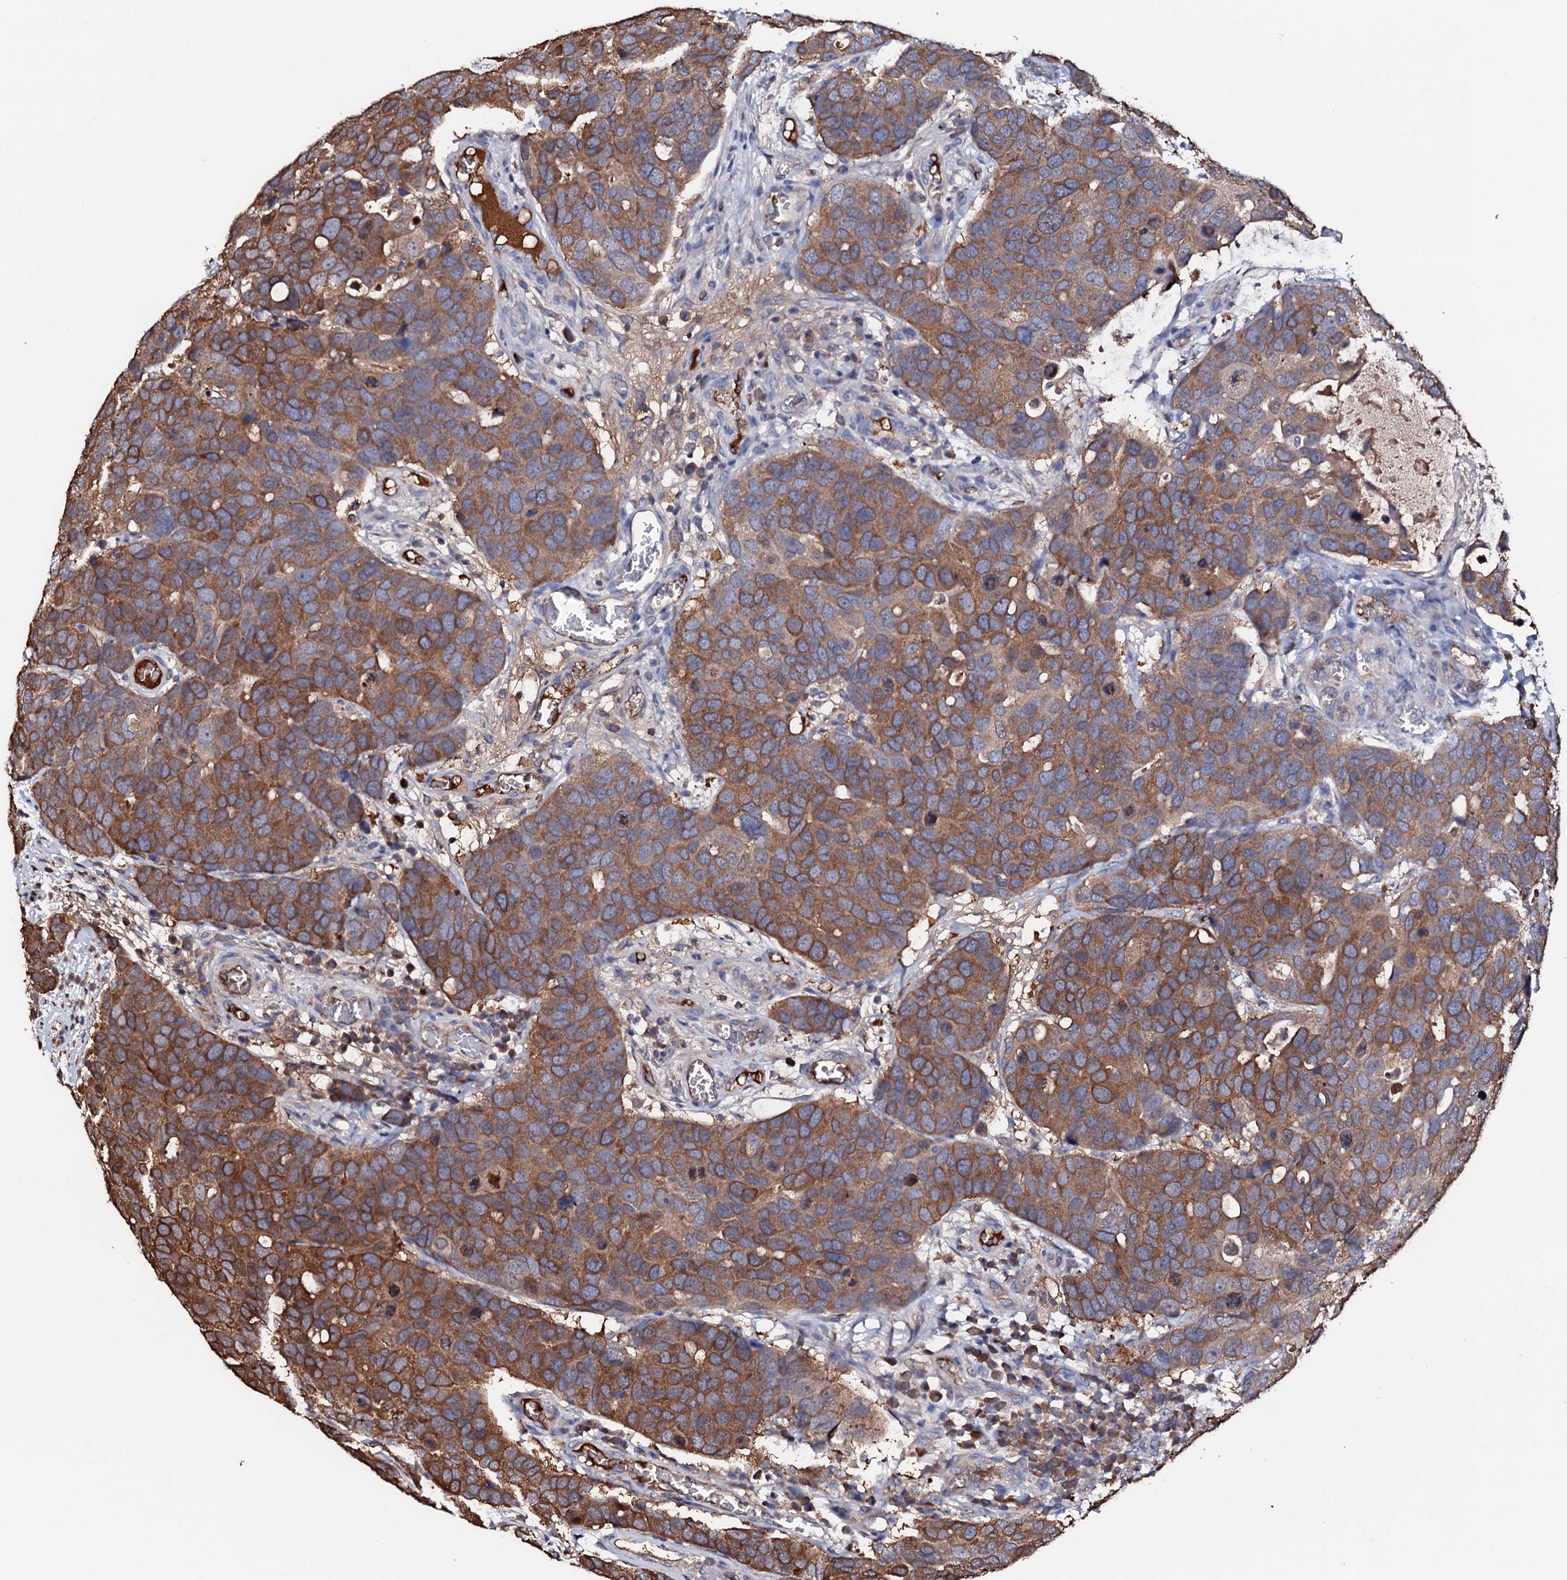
{"staining": {"intensity": "moderate", "quantity": ">75%", "location": "cytoplasmic/membranous"}, "tissue": "breast cancer", "cell_type": "Tumor cells", "image_type": "cancer", "snomed": [{"axis": "morphology", "description": "Duct carcinoma"}, {"axis": "topography", "description": "Breast"}], "caption": "Immunohistochemical staining of human breast infiltrating ductal carcinoma demonstrates medium levels of moderate cytoplasmic/membranous positivity in about >75% of tumor cells. (IHC, brightfield microscopy, high magnification).", "gene": "TCAF2", "patient": {"sex": "female", "age": 83}}